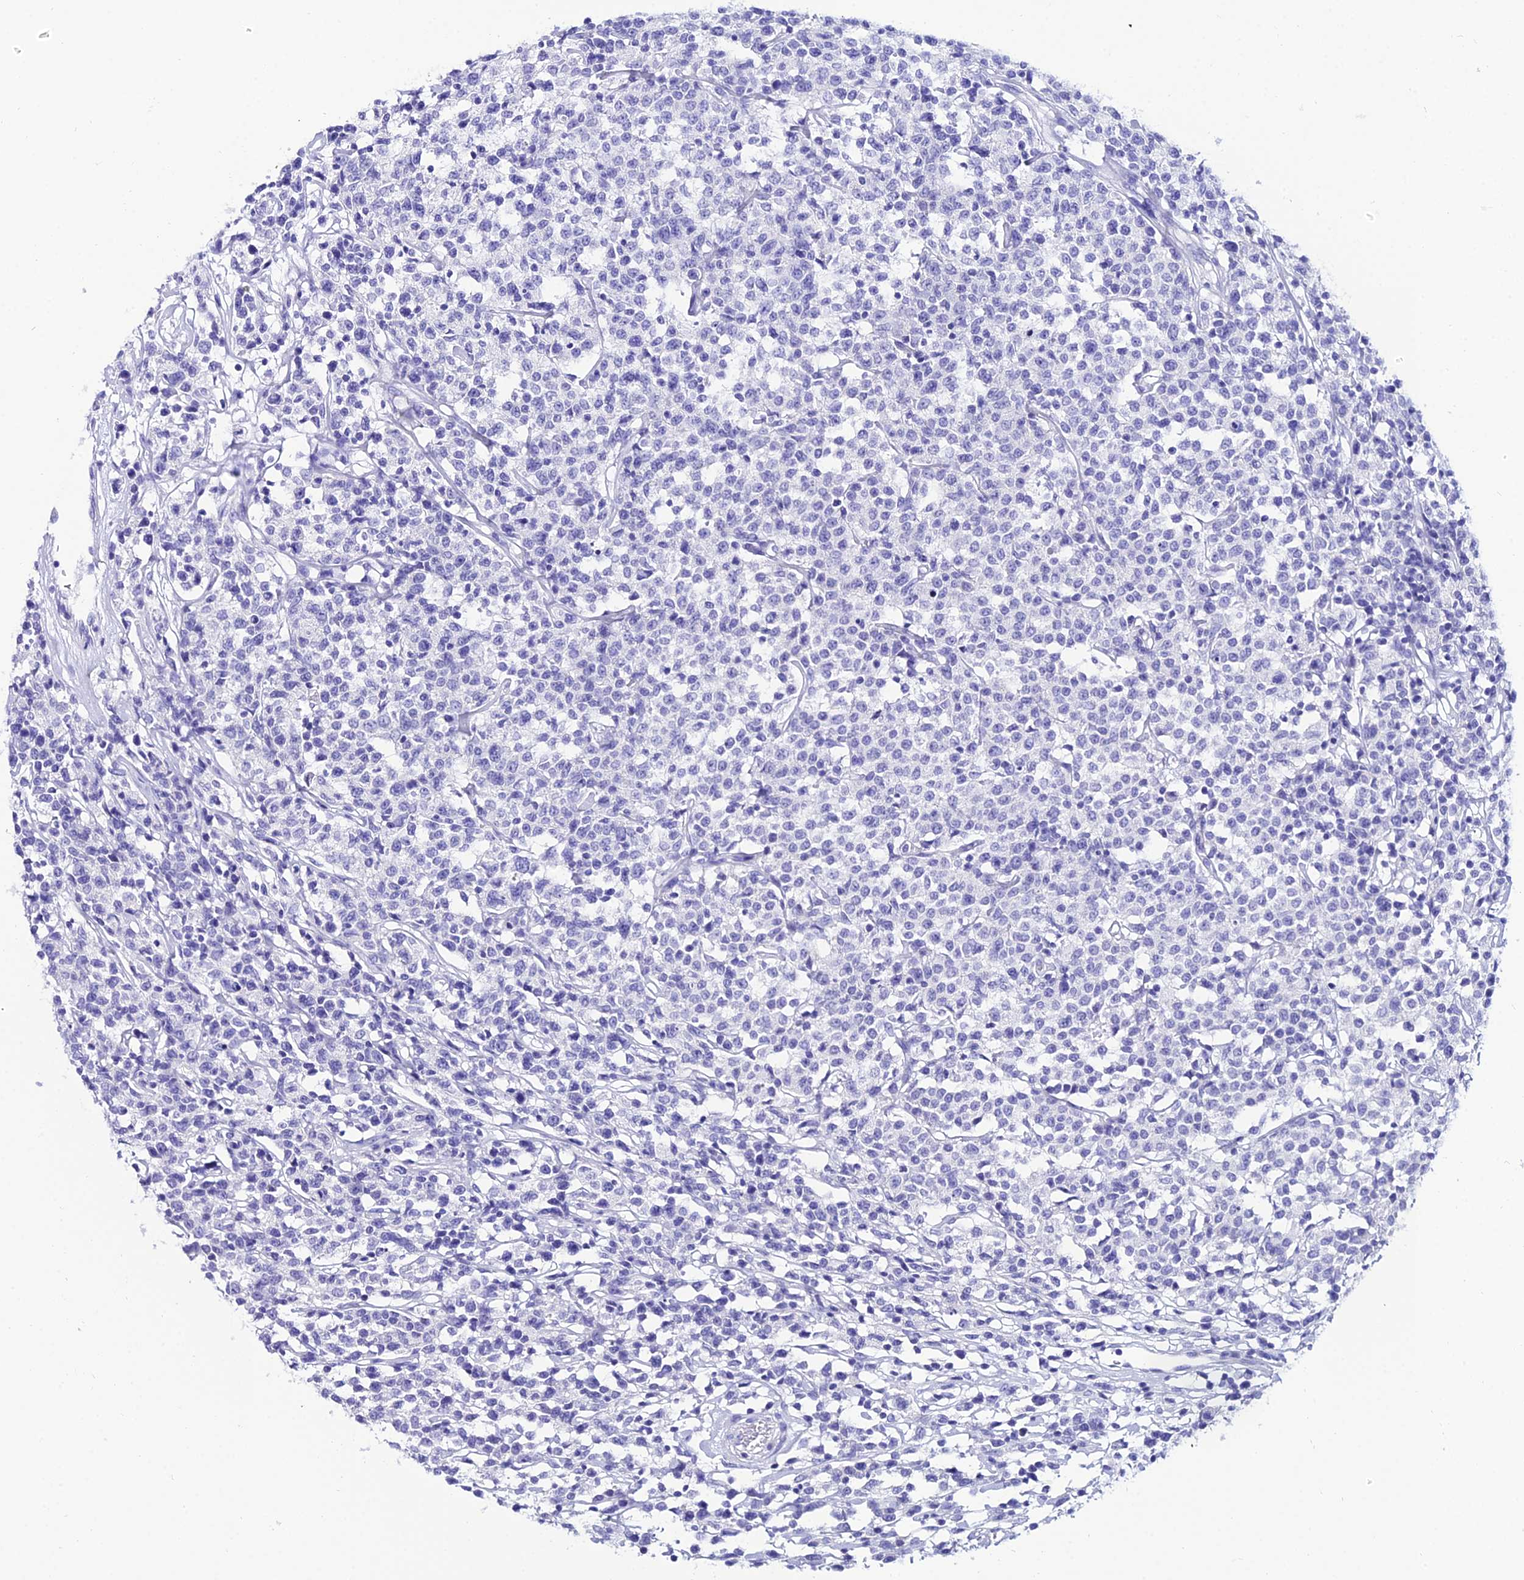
{"staining": {"intensity": "negative", "quantity": "none", "location": "none"}, "tissue": "lymphoma", "cell_type": "Tumor cells", "image_type": "cancer", "snomed": [{"axis": "morphology", "description": "Malignant lymphoma, non-Hodgkin's type, Low grade"}, {"axis": "topography", "description": "Small intestine"}], "caption": "A photomicrograph of malignant lymphoma, non-Hodgkin's type (low-grade) stained for a protein shows no brown staining in tumor cells. Brightfield microscopy of IHC stained with DAB (3,3'-diaminobenzidine) (brown) and hematoxylin (blue), captured at high magnification.", "gene": "OR4D5", "patient": {"sex": "female", "age": 59}}